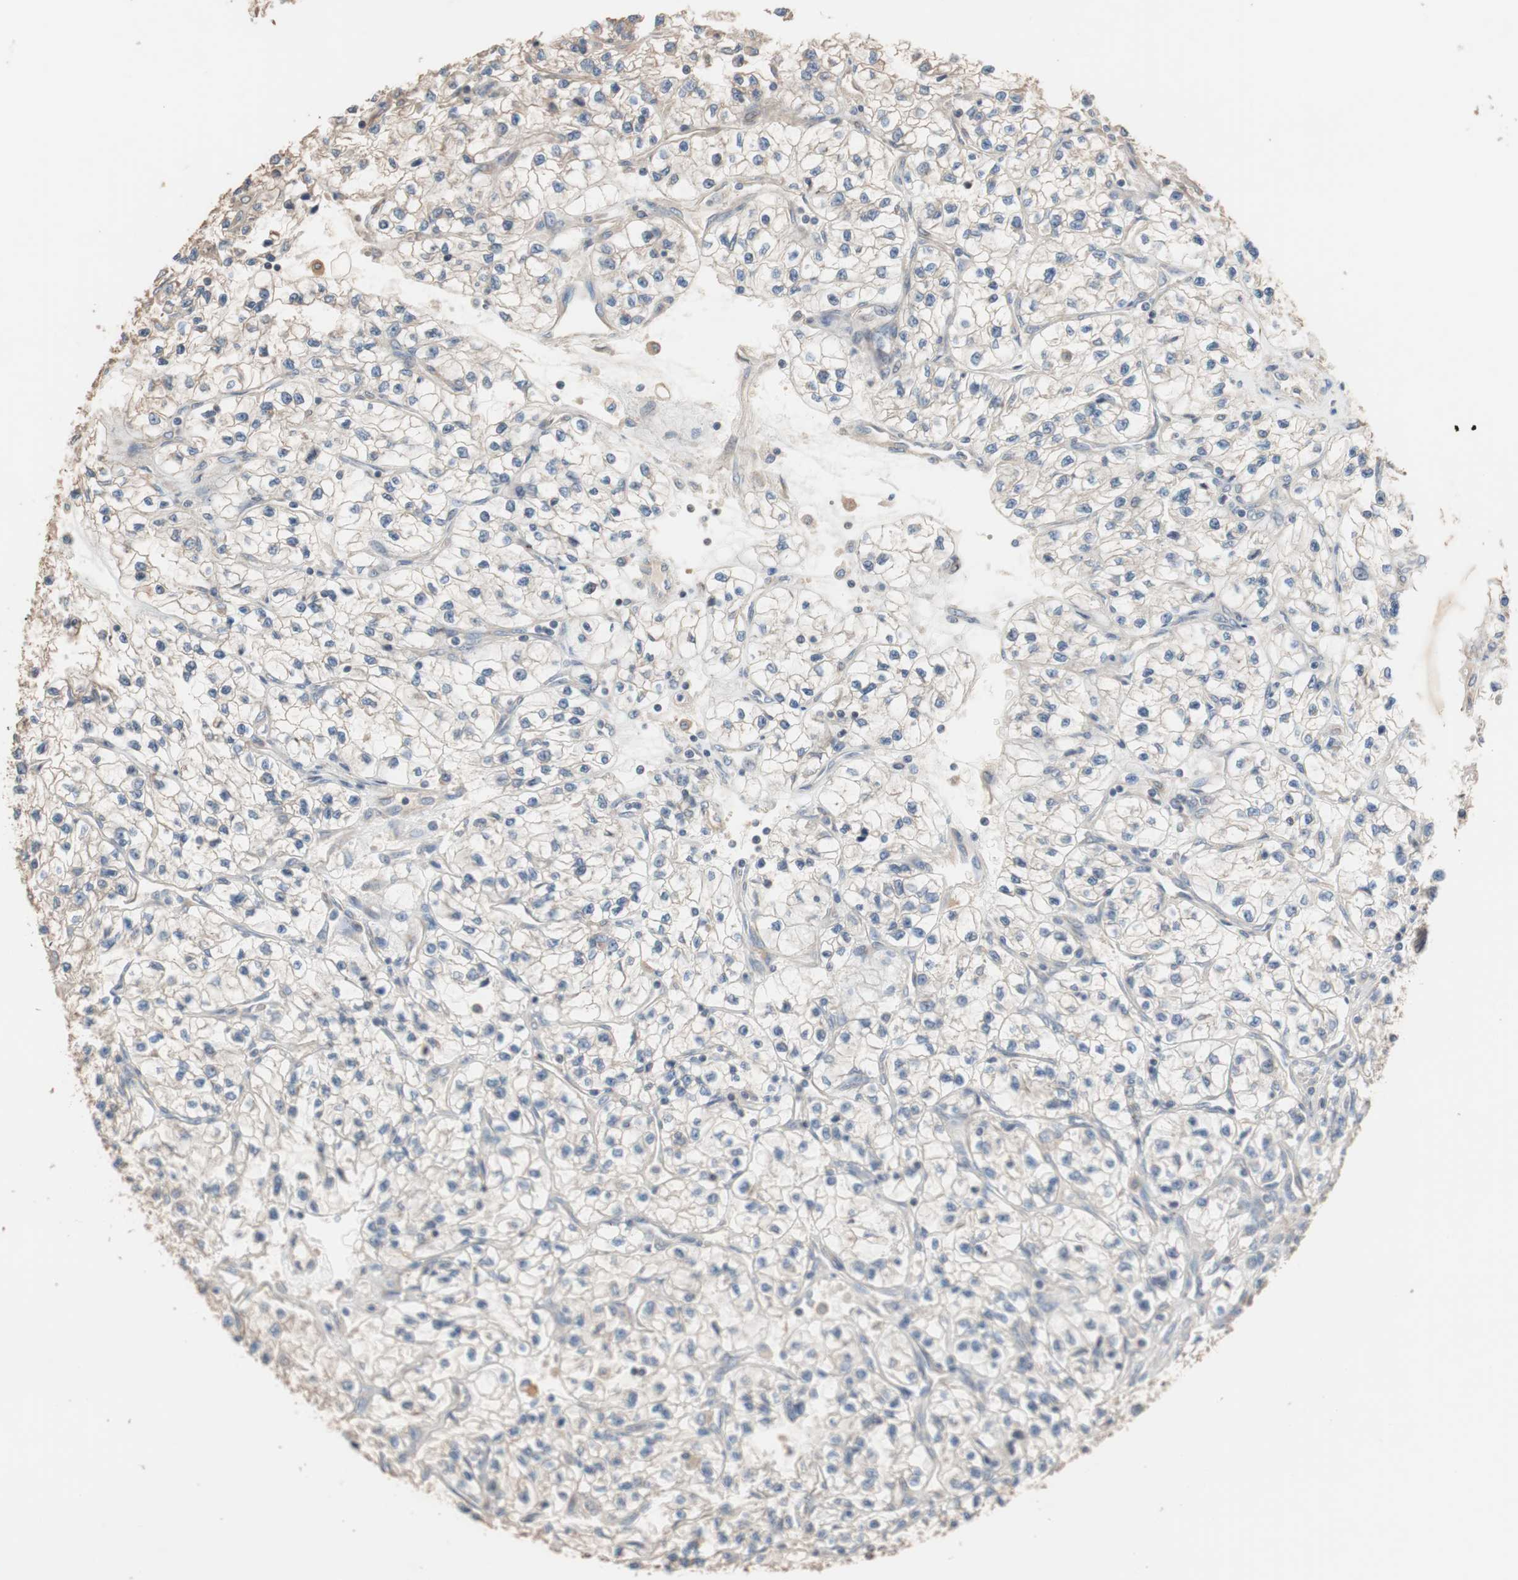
{"staining": {"intensity": "negative", "quantity": "none", "location": "none"}, "tissue": "renal cancer", "cell_type": "Tumor cells", "image_type": "cancer", "snomed": [{"axis": "morphology", "description": "Adenocarcinoma, NOS"}, {"axis": "topography", "description": "Kidney"}], "caption": "High power microscopy histopathology image of an immunohistochemistry (IHC) micrograph of renal cancer, revealing no significant expression in tumor cells.", "gene": "TUBB", "patient": {"sex": "female", "age": 57}}